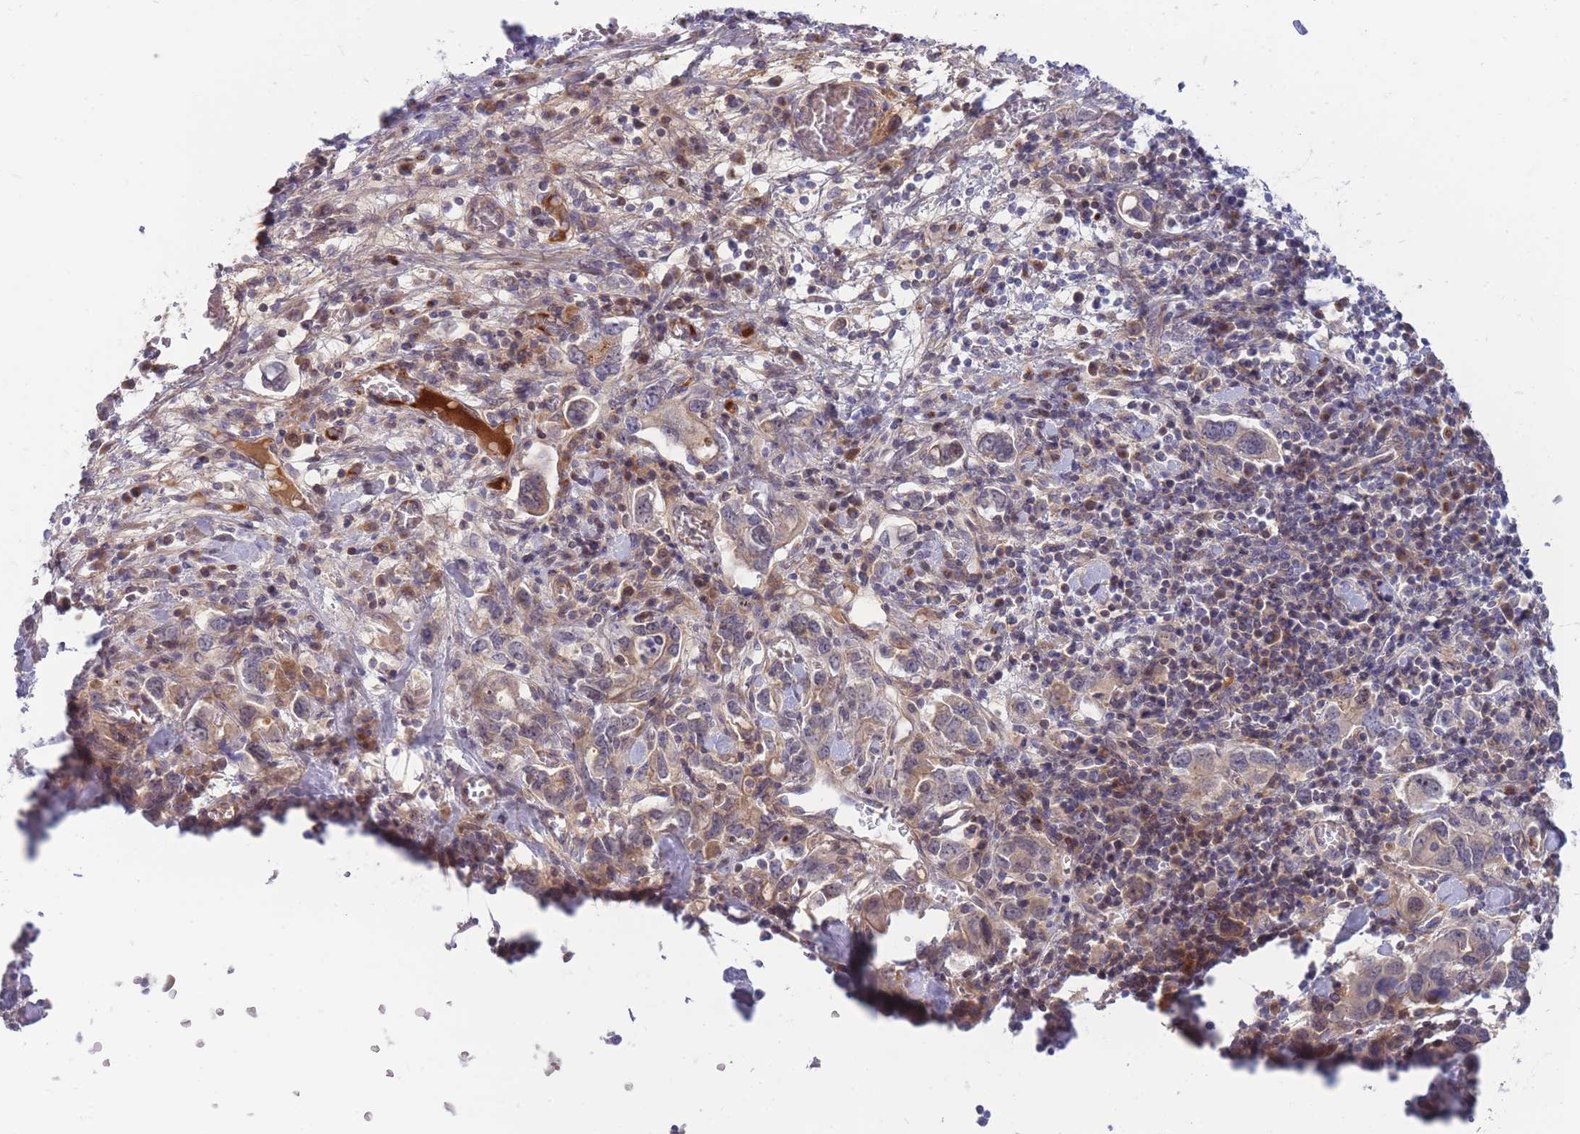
{"staining": {"intensity": "weak", "quantity": "<25%", "location": "cytoplasmic/membranous"}, "tissue": "stomach cancer", "cell_type": "Tumor cells", "image_type": "cancer", "snomed": [{"axis": "morphology", "description": "Adenocarcinoma, NOS"}, {"axis": "topography", "description": "Stomach, upper"}, {"axis": "topography", "description": "Stomach"}], "caption": "The micrograph demonstrates no staining of tumor cells in adenocarcinoma (stomach).", "gene": "APOL4", "patient": {"sex": "male", "age": 62}}